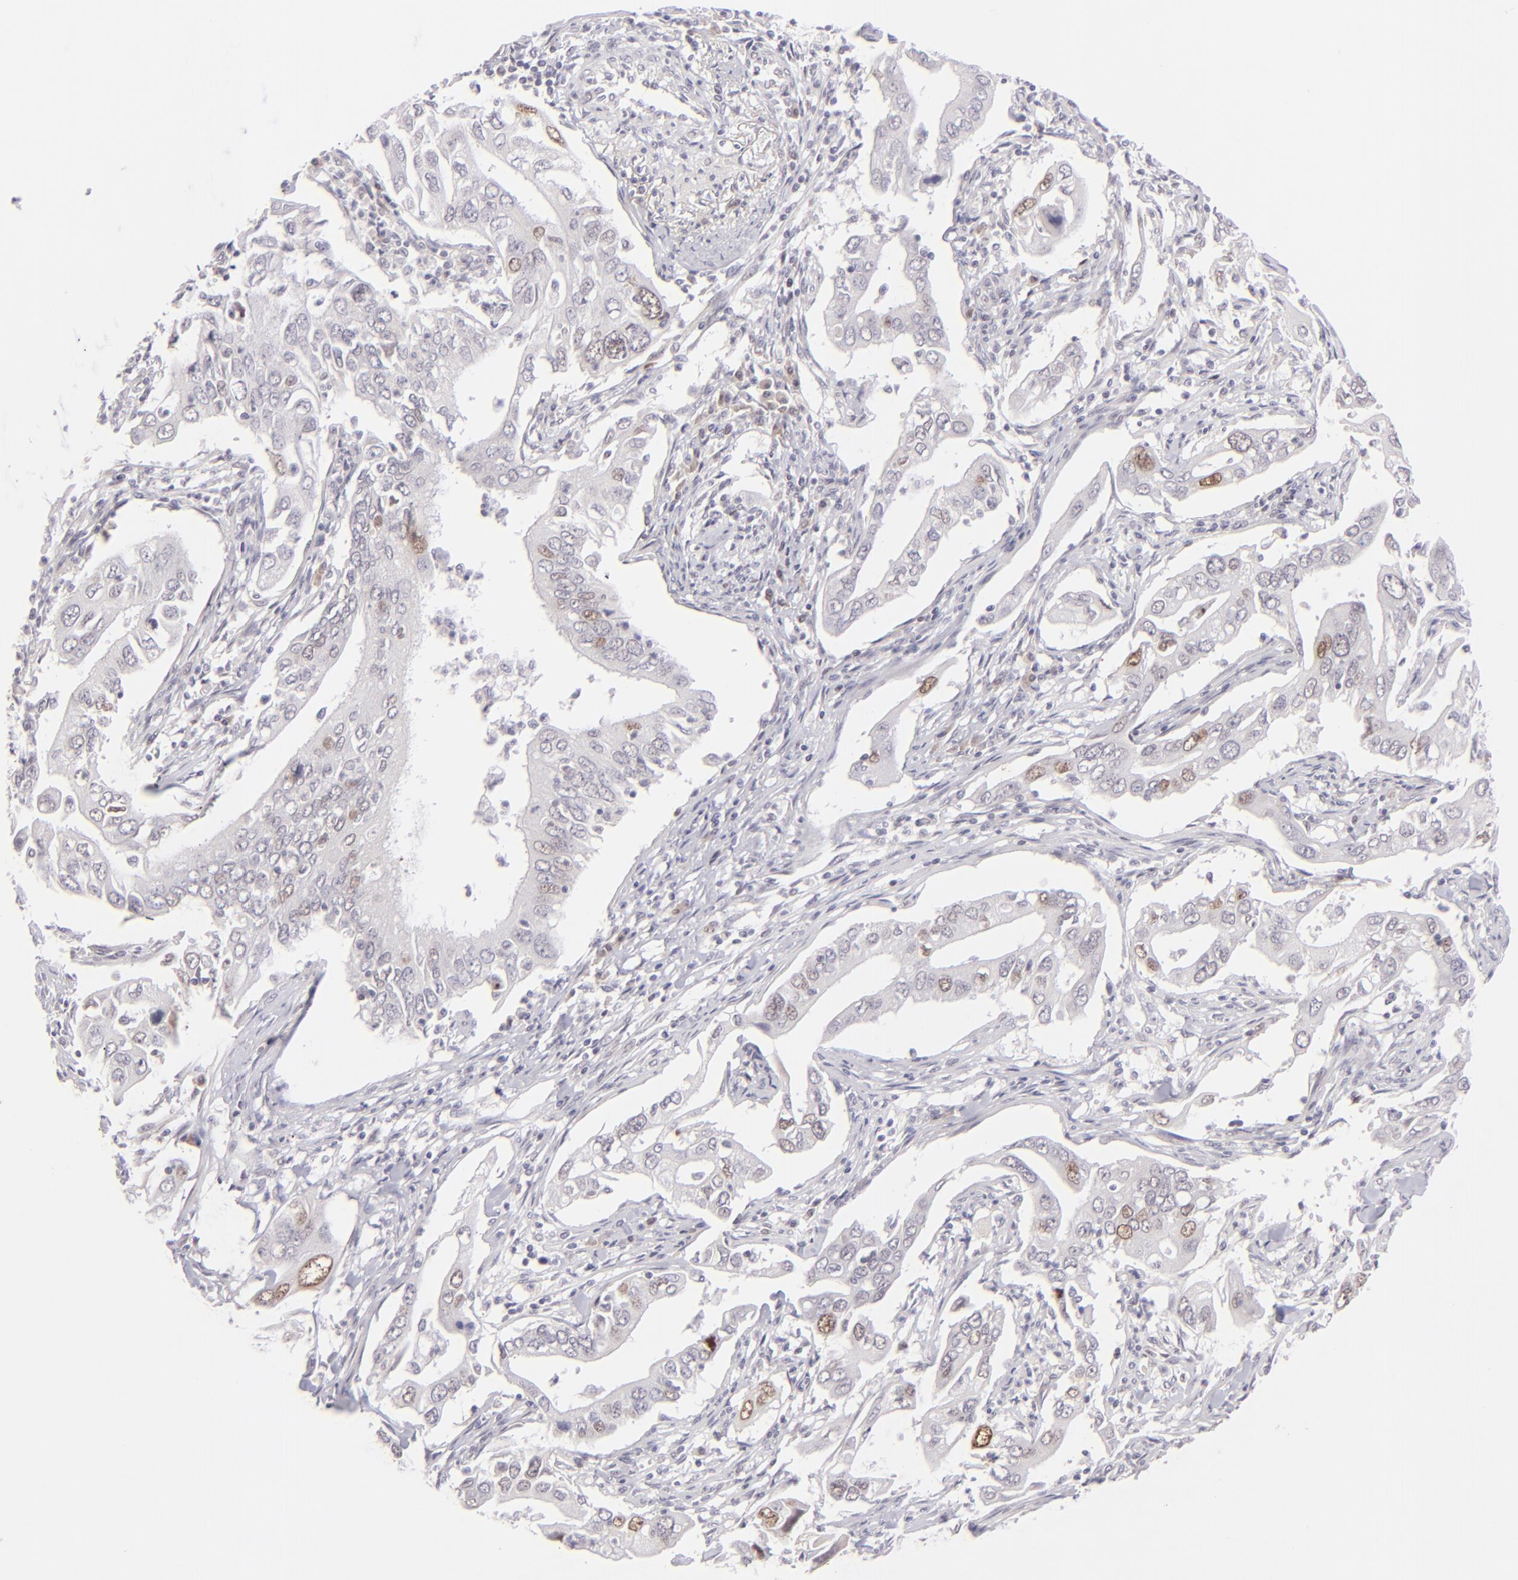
{"staining": {"intensity": "moderate", "quantity": "<25%", "location": "nuclear"}, "tissue": "lung cancer", "cell_type": "Tumor cells", "image_type": "cancer", "snomed": [{"axis": "morphology", "description": "Adenocarcinoma, NOS"}, {"axis": "topography", "description": "Lung"}], "caption": "Protein staining reveals moderate nuclear staining in about <25% of tumor cells in lung cancer.", "gene": "POU2F1", "patient": {"sex": "male", "age": 48}}